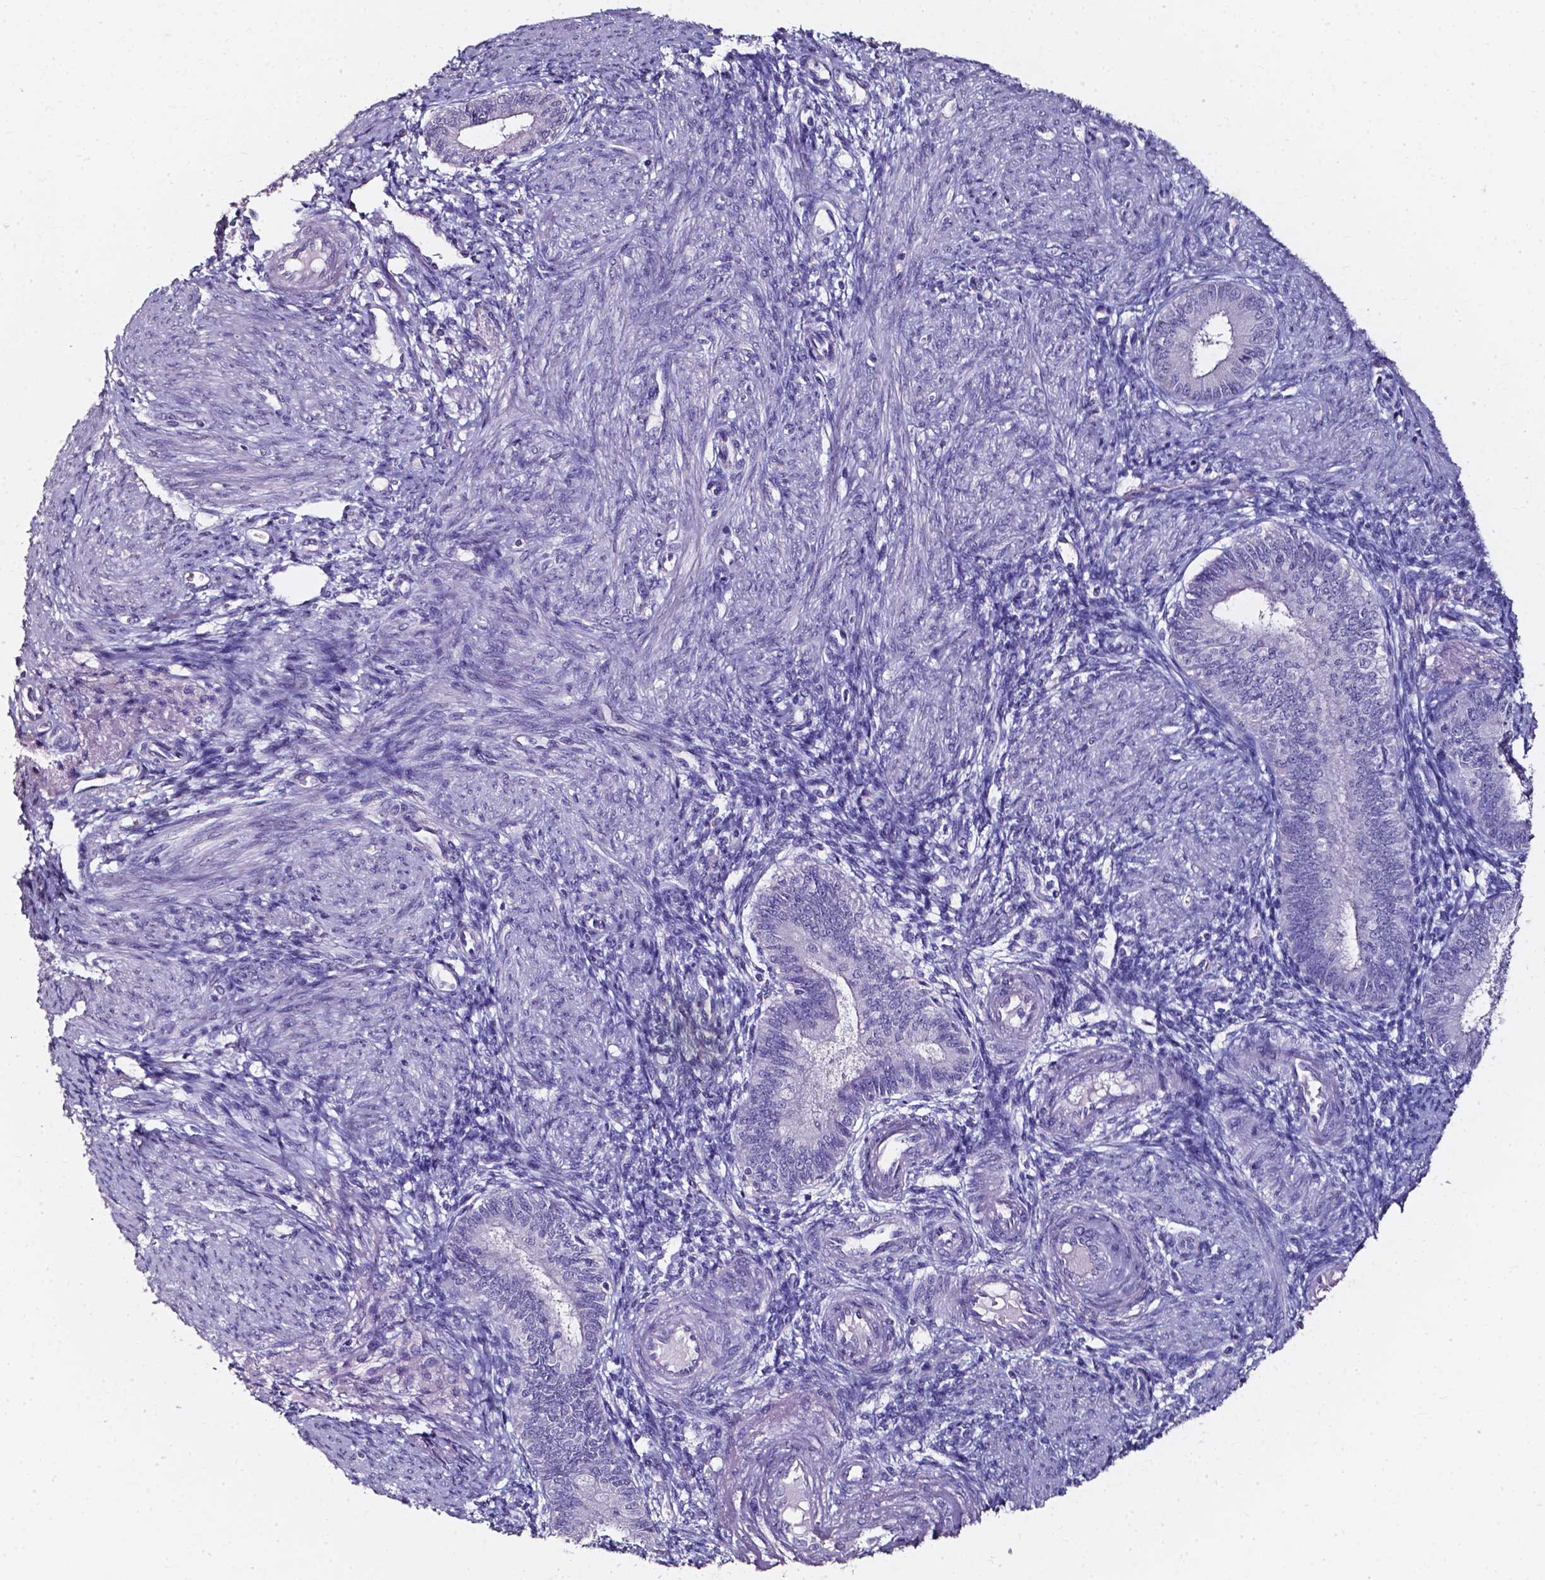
{"staining": {"intensity": "negative", "quantity": "none", "location": "none"}, "tissue": "endometrium", "cell_type": "Cells in endometrial stroma", "image_type": "normal", "snomed": [{"axis": "morphology", "description": "Normal tissue, NOS"}, {"axis": "topography", "description": "Endometrium"}], "caption": "This histopathology image is of unremarkable endometrium stained with immunohistochemistry (IHC) to label a protein in brown with the nuclei are counter-stained blue. There is no staining in cells in endometrial stroma.", "gene": "DEFA5", "patient": {"sex": "female", "age": 39}}